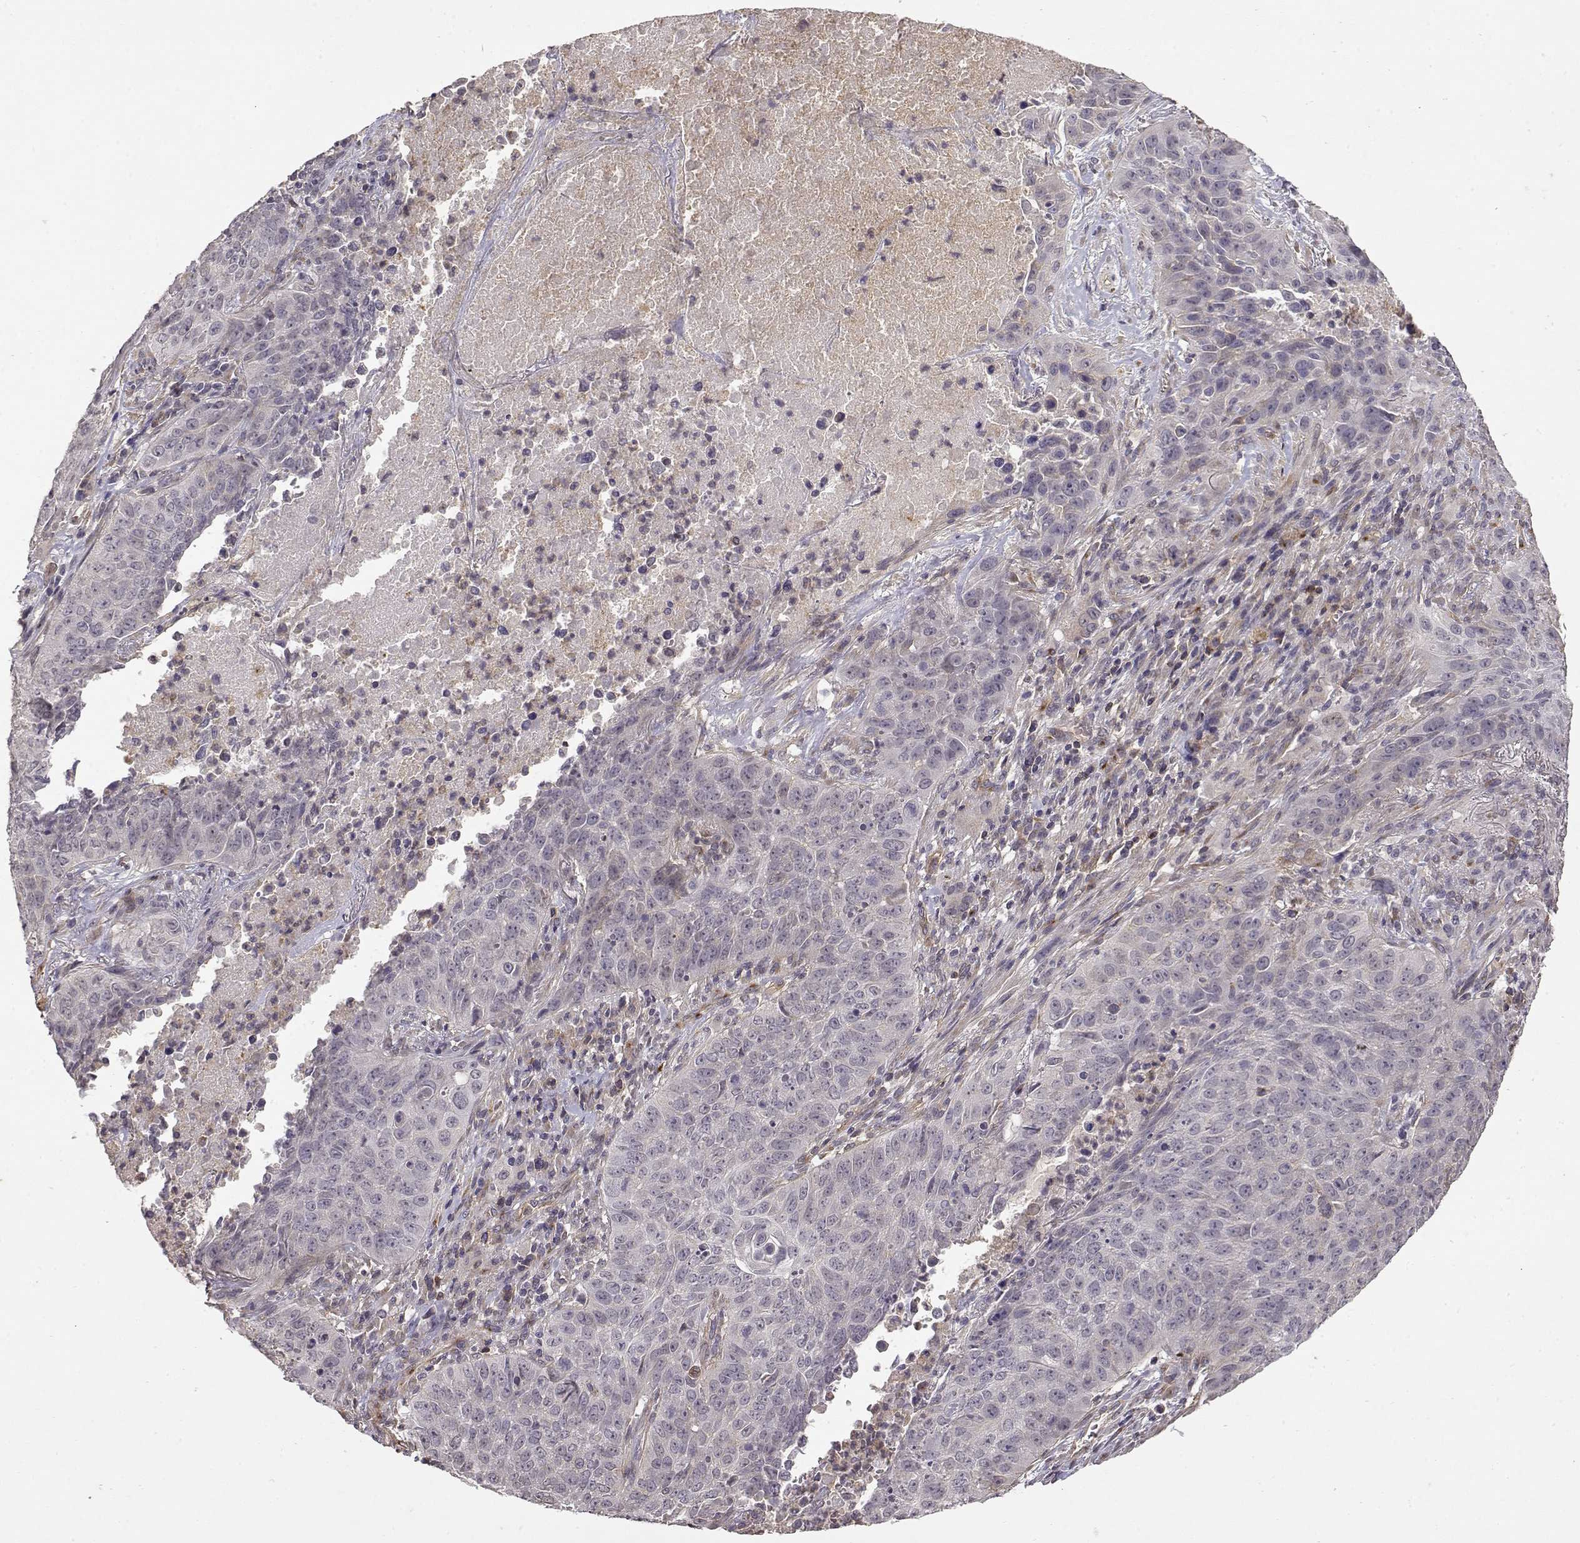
{"staining": {"intensity": "weak", "quantity": "<25%", "location": "cytoplasmic/membranous"}, "tissue": "lung cancer", "cell_type": "Tumor cells", "image_type": "cancer", "snomed": [{"axis": "morphology", "description": "Normal tissue, NOS"}, {"axis": "morphology", "description": "Squamous cell carcinoma, NOS"}, {"axis": "topography", "description": "Bronchus"}, {"axis": "topography", "description": "Lung"}], "caption": "An image of human lung cancer is negative for staining in tumor cells.", "gene": "IFITM1", "patient": {"sex": "male", "age": 64}}